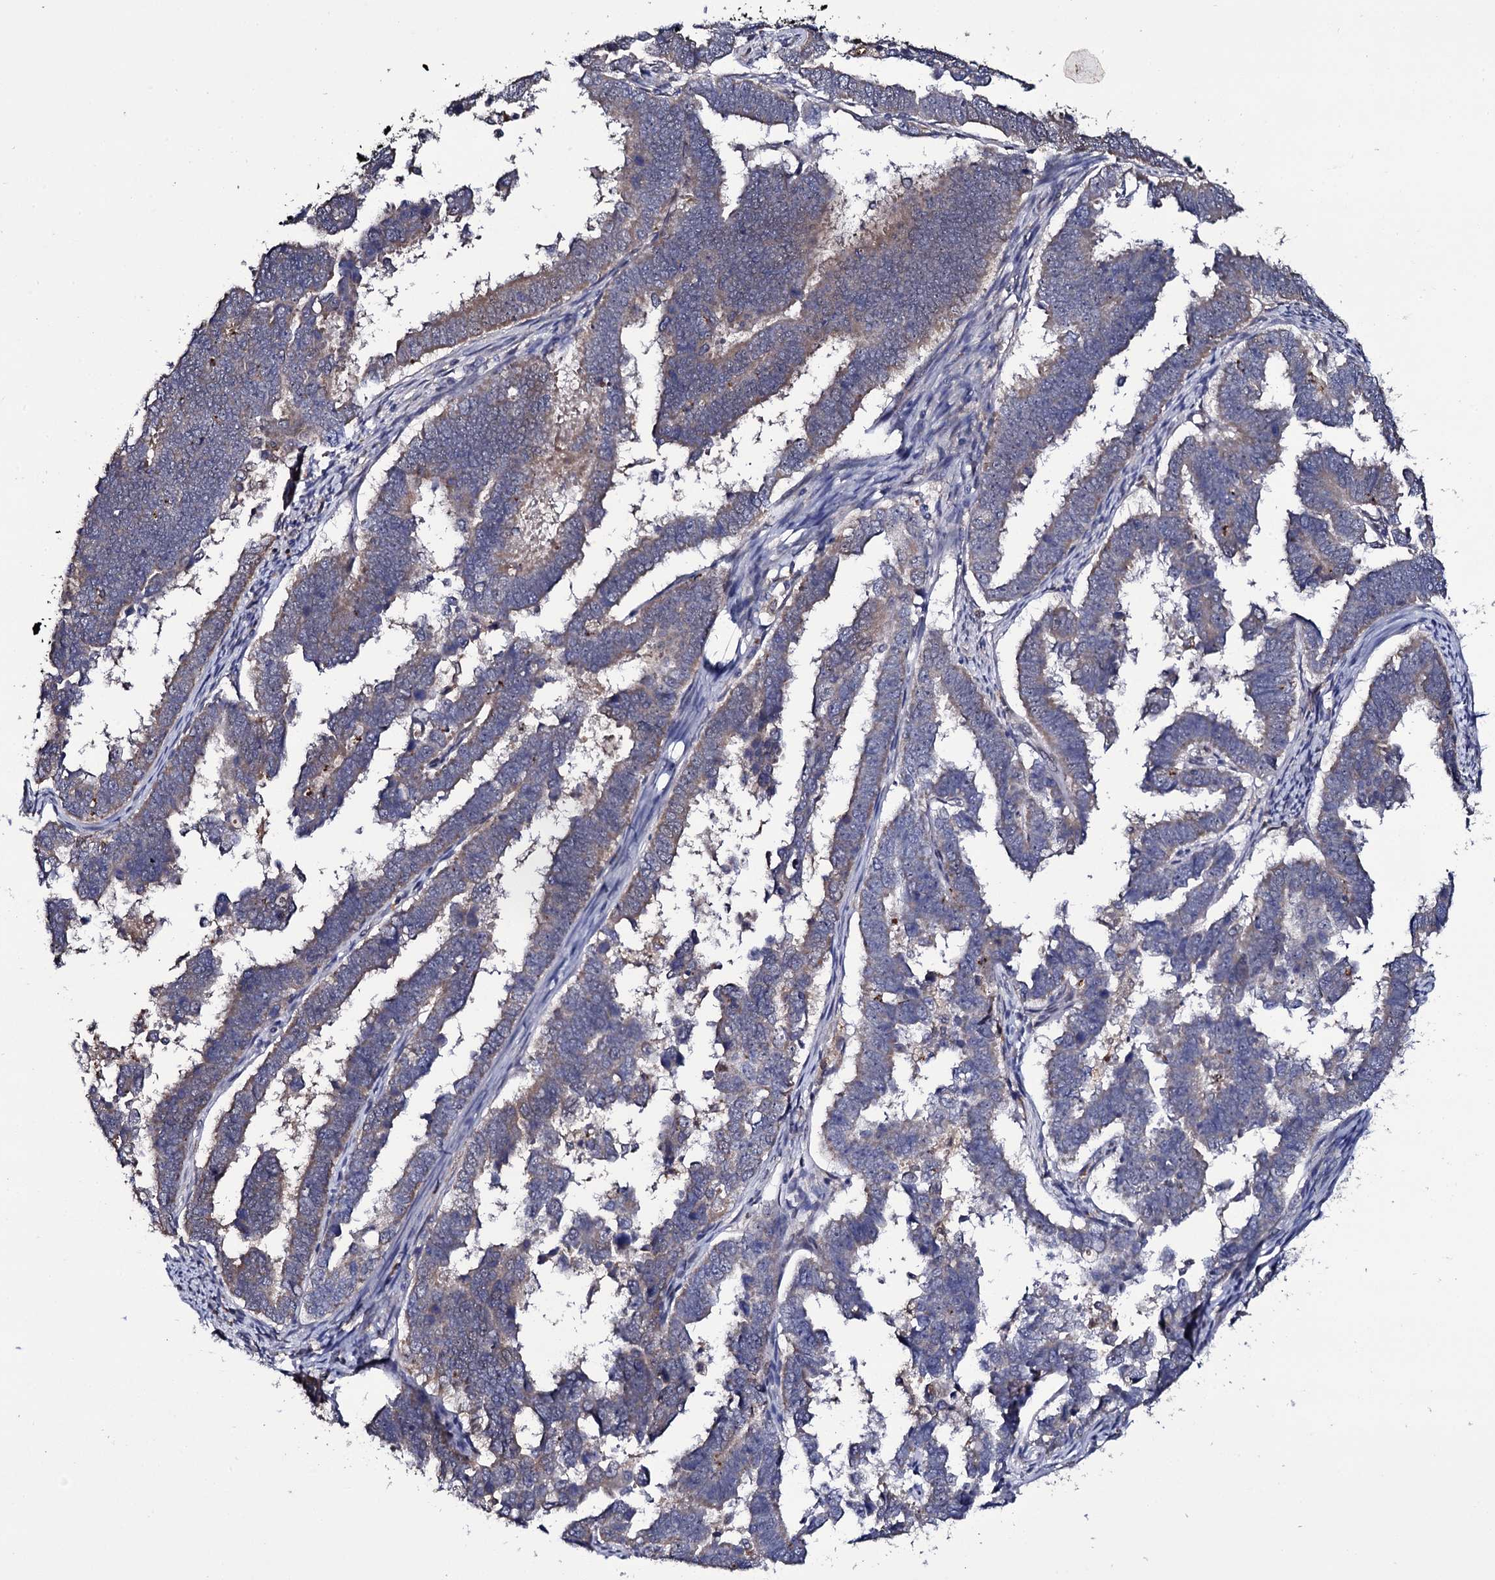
{"staining": {"intensity": "weak", "quantity": "25%-75%", "location": "cytoplasmic/membranous"}, "tissue": "endometrial cancer", "cell_type": "Tumor cells", "image_type": "cancer", "snomed": [{"axis": "morphology", "description": "Adenocarcinoma, NOS"}, {"axis": "topography", "description": "Endometrium"}], "caption": "Protein expression analysis of human endometrial cancer reveals weak cytoplasmic/membranous expression in approximately 25%-75% of tumor cells.", "gene": "CRYL1", "patient": {"sex": "female", "age": 75}}